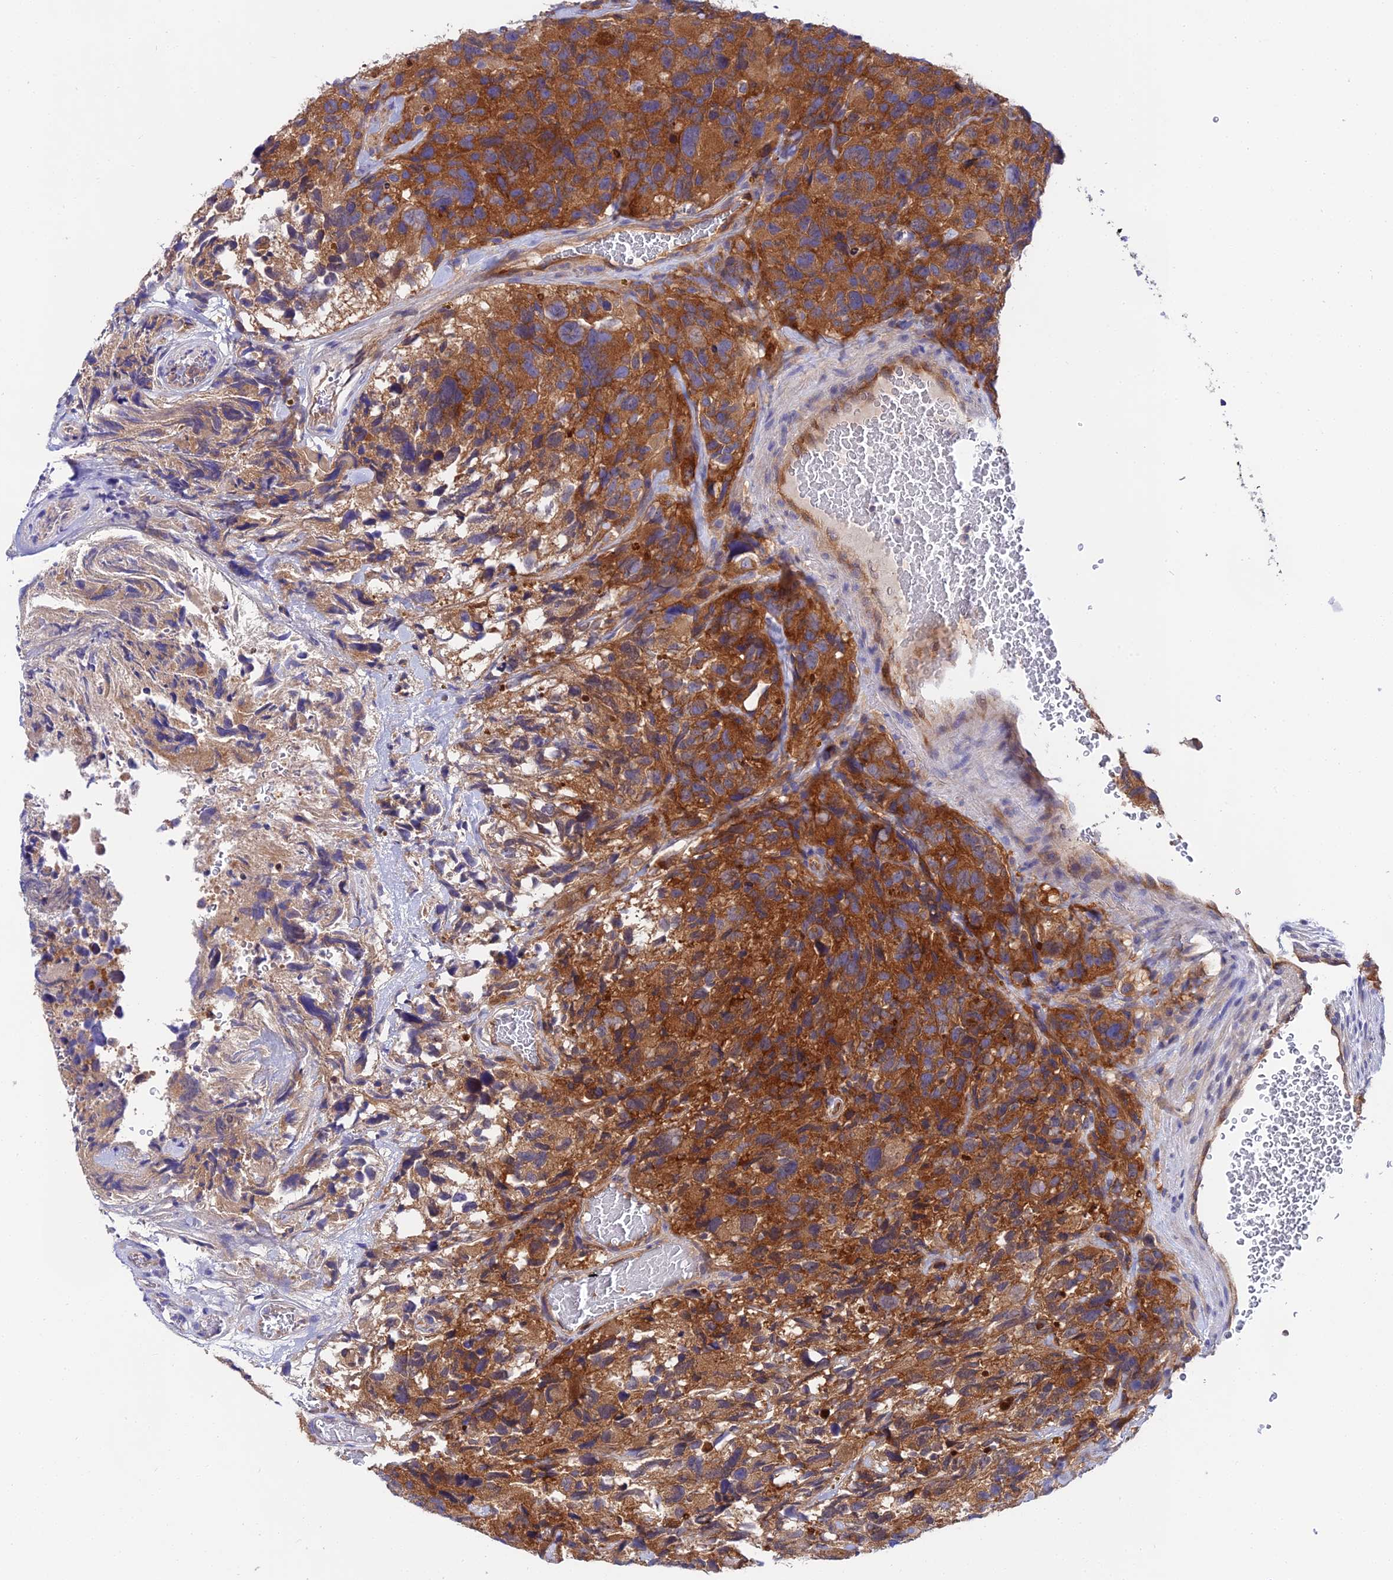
{"staining": {"intensity": "strong", "quantity": ">75%", "location": "cytoplasmic/membranous"}, "tissue": "glioma", "cell_type": "Tumor cells", "image_type": "cancer", "snomed": [{"axis": "morphology", "description": "Glioma, malignant, High grade"}, {"axis": "topography", "description": "Brain"}], "caption": "Immunohistochemical staining of glioma exhibits strong cytoplasmic/membranous protein staining in about >75% of tumor cells.", "gene": "PPP2R2C", "patient": {"sex": "male", "age": 69}}